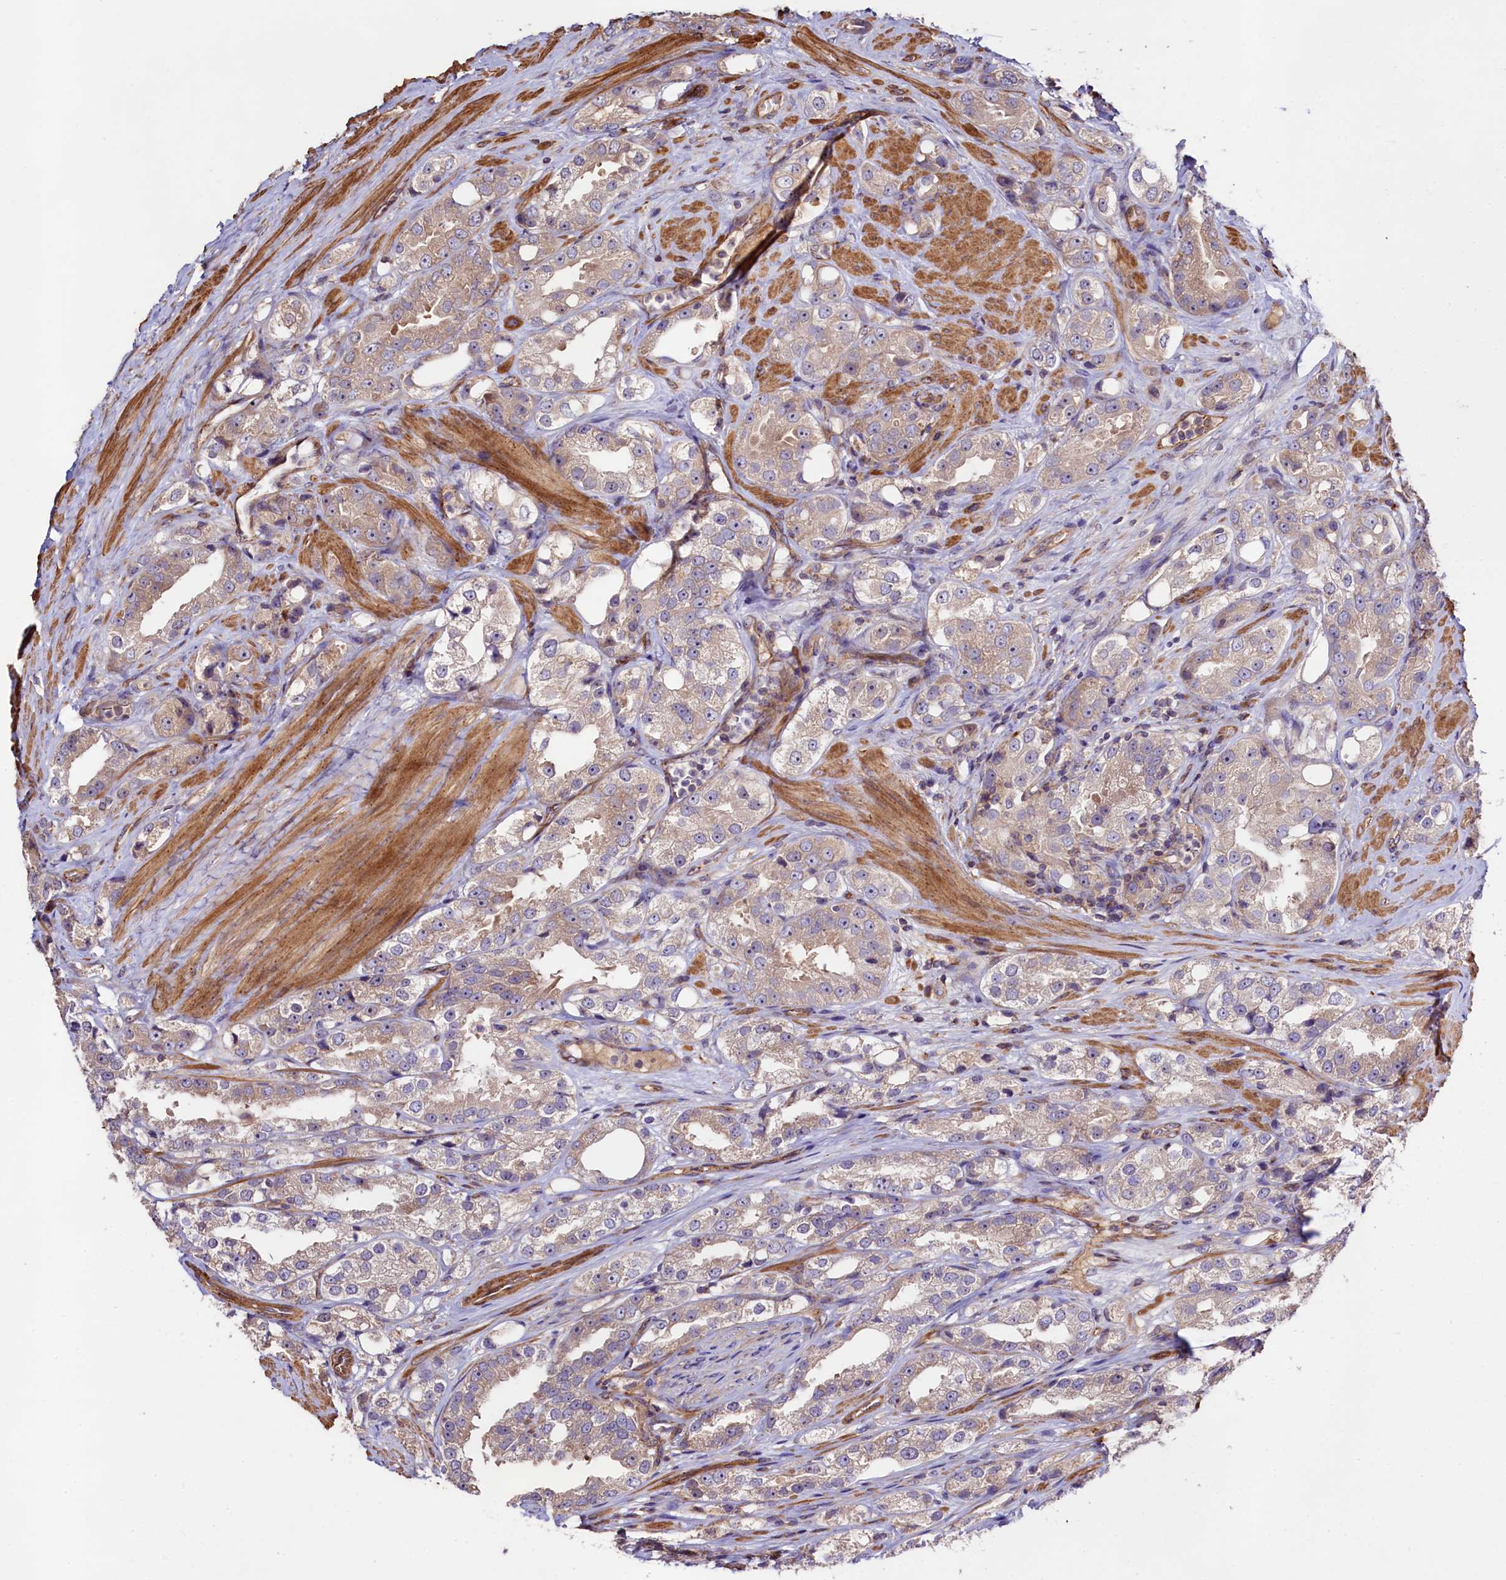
{"staining": {"intensity": "weak", "quantity": "<25%", "location": "cytoplasmic/membranous"}, "tissue": "prostate cancer", "cell_type": "Tumor cells", "image_type": "cancer", "snomed": [{"axis": "morphology", "description": "Adenocarcinoma, NOS"}, {"axis": "topography", "description": "Prostate"}], "caption": "Micrograph shows no protein staining in tumor cells of adenocarcinoma (prostate) tissue.", "gene": "KLHDC4", "patient": {"sex": "male", "age": 79}}